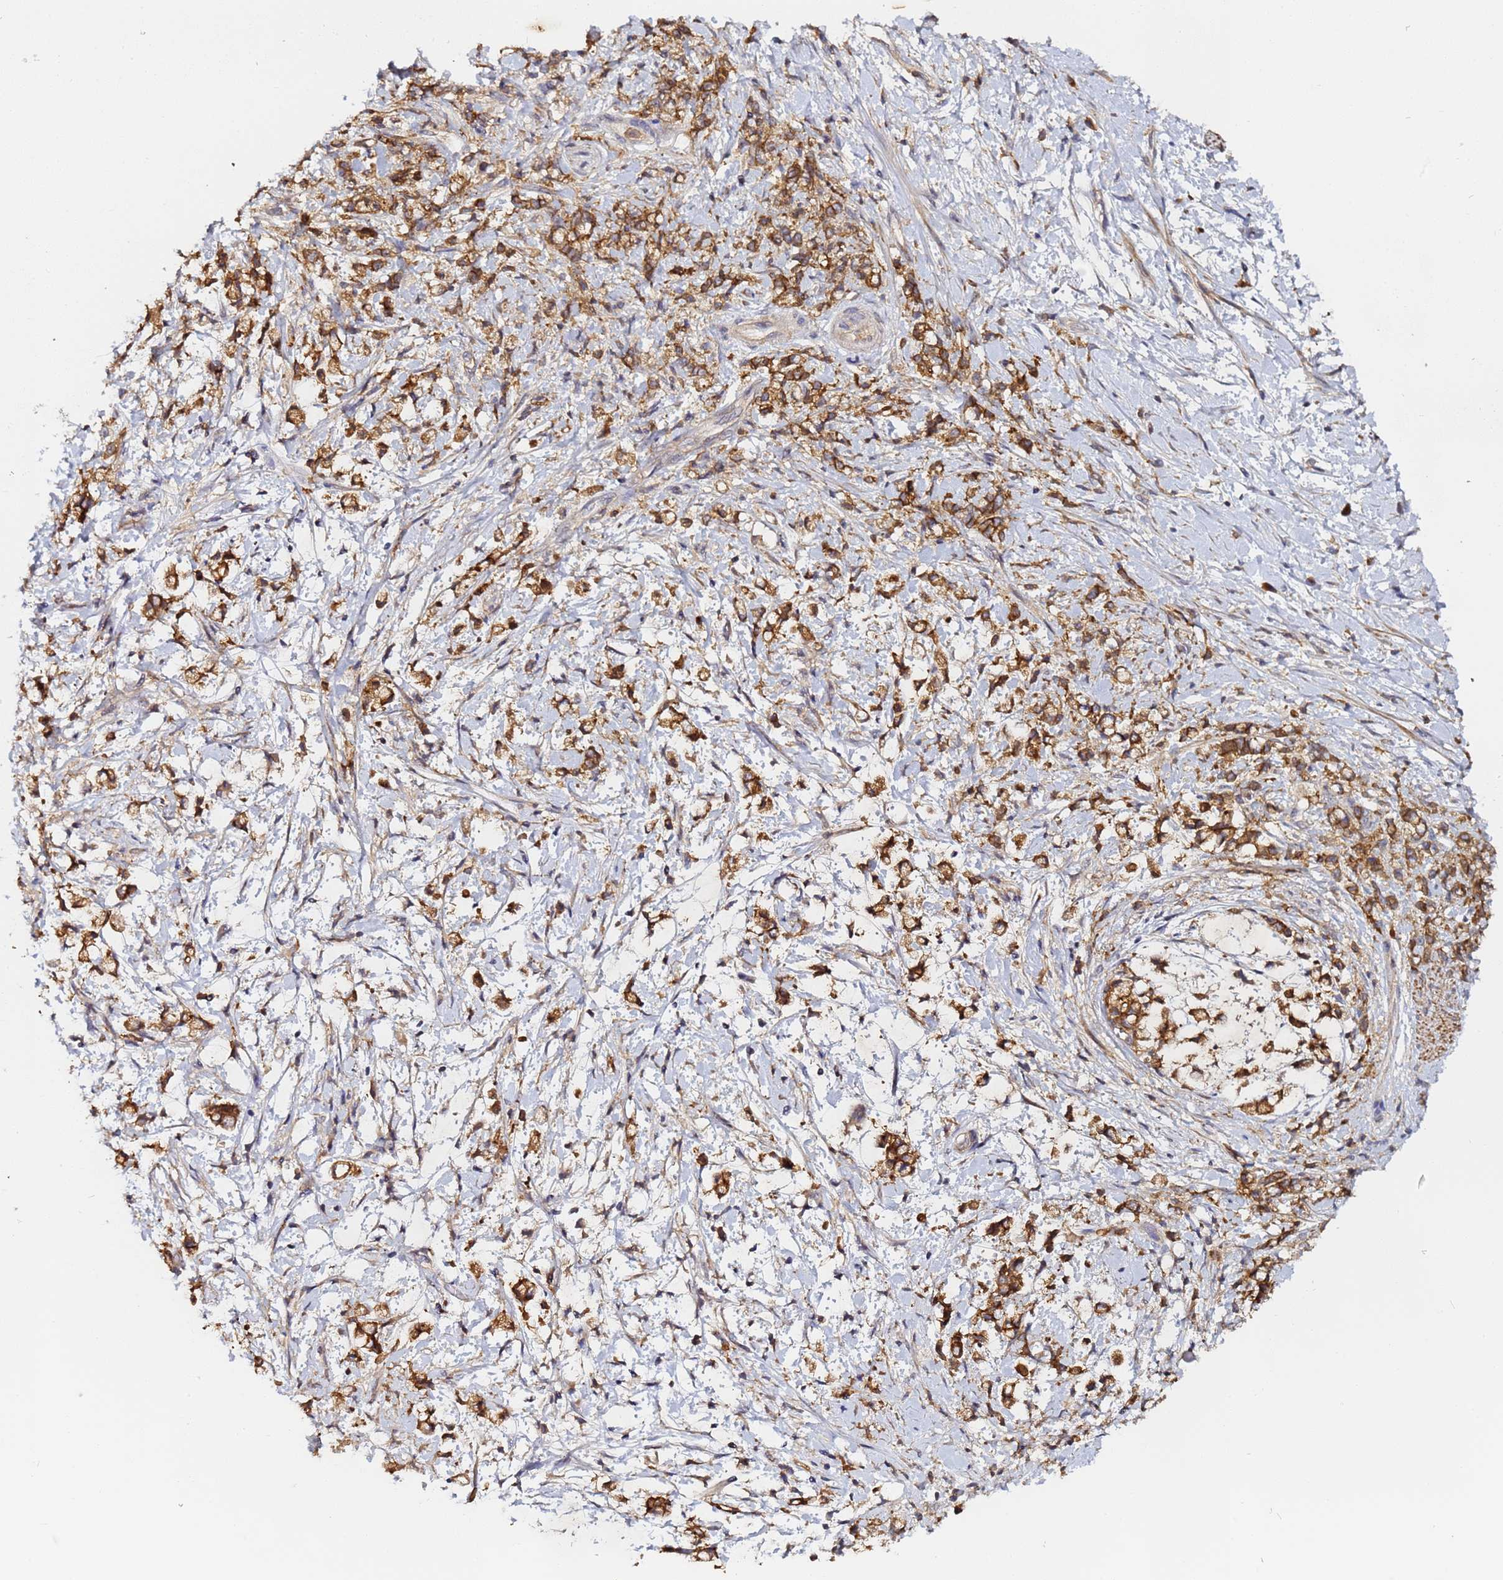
{"staining": {"intensity": "moderate", "quantity": ">75%", "location": "cytoplasmic/membranous"}, "tissue": "stomach cancer", "cell_type": "Tumor cells", "image_type": "cancer", "snomed": [{"axis": "morphology", "description": "Adenocarcinoma, NOS"}, {"axis": "topography", "description": "Stomach"}], "caption": "Adenocarcinoma (stomach) stained for a protein shows moderate cytoplasmic/membranous positivity in tumor cells.", "gene": "LRRC69", "patient": {"sex": "female", "age": 60}}